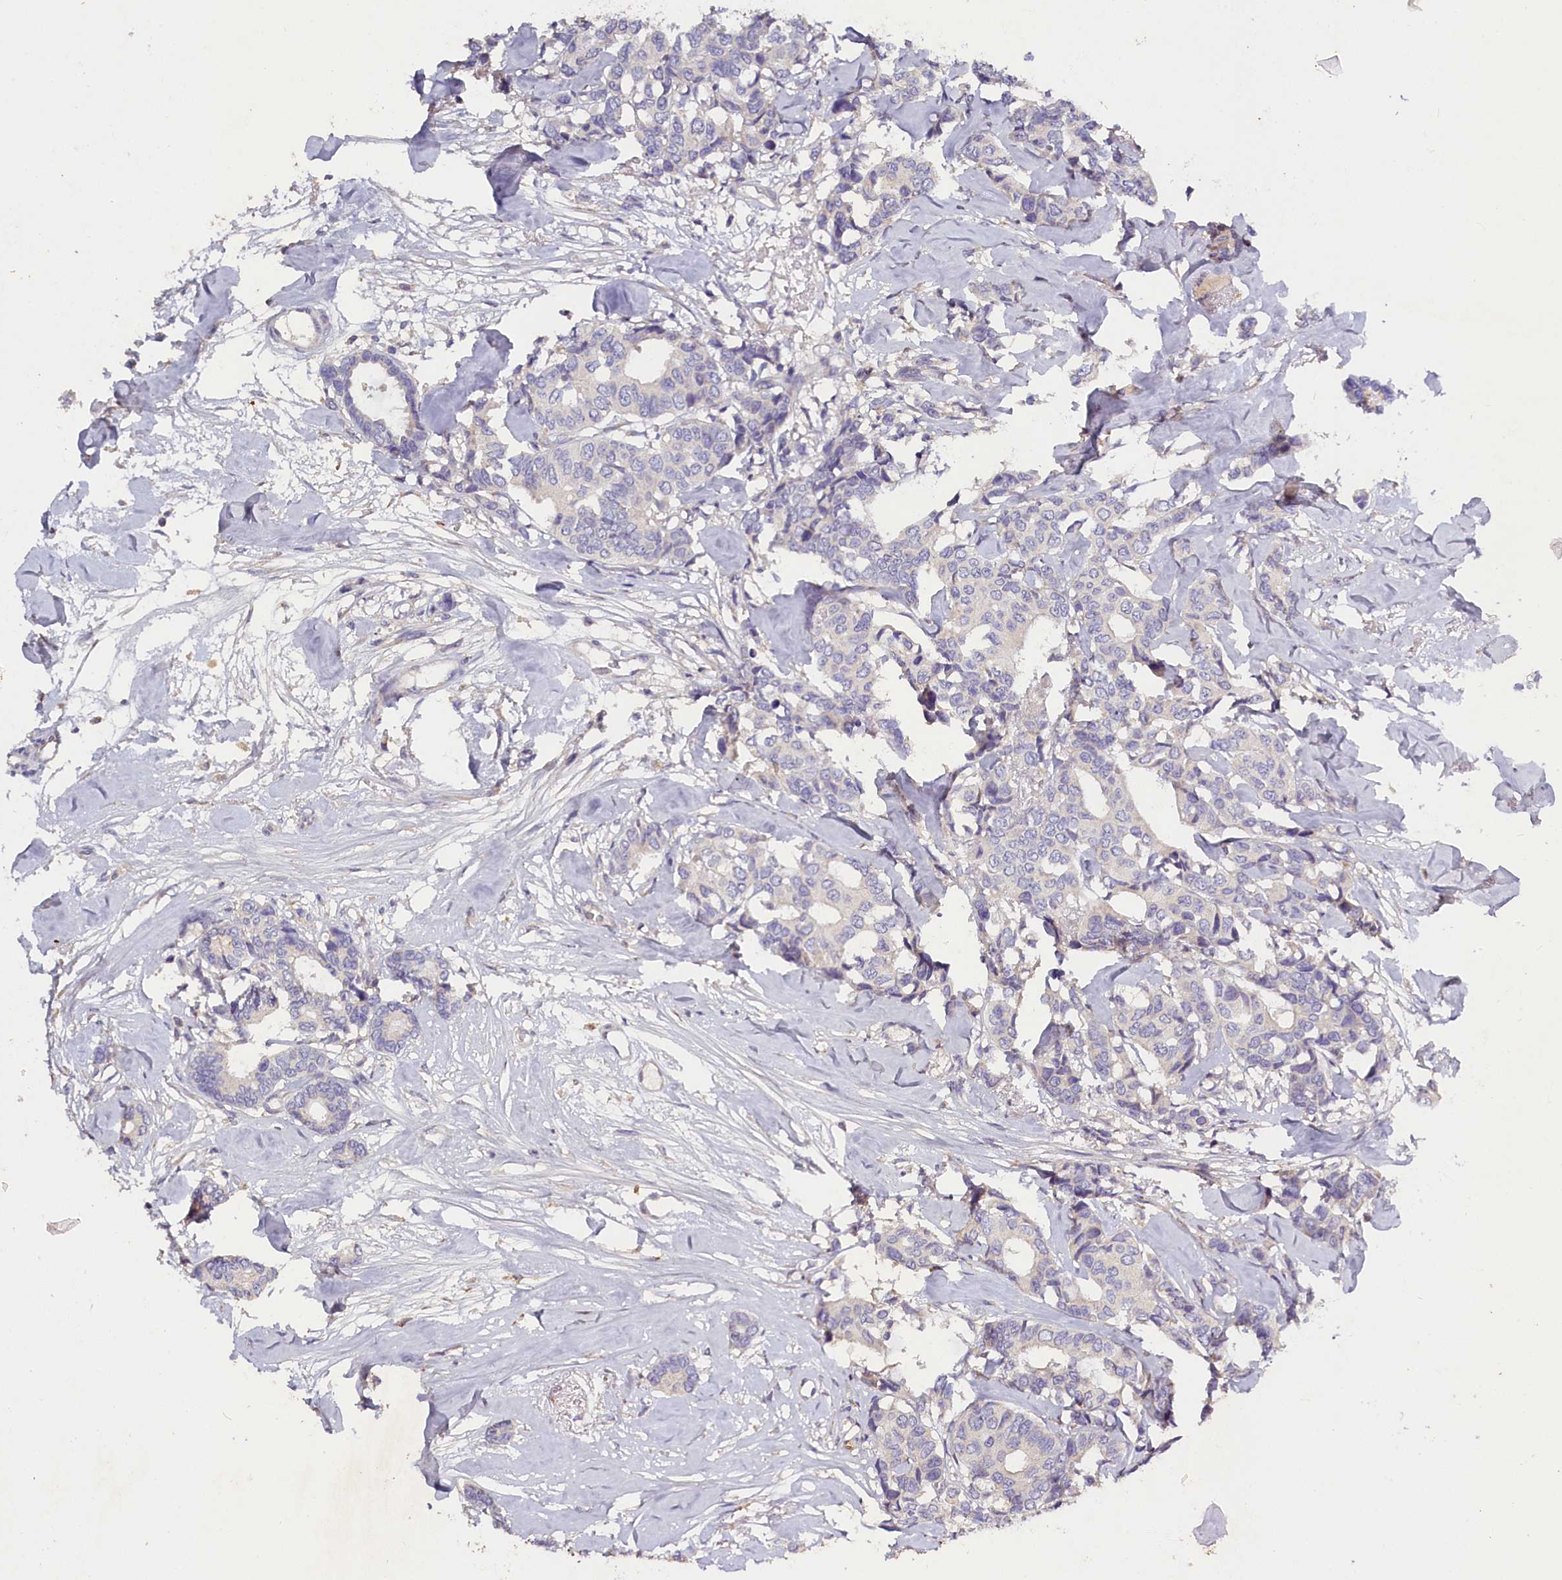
{"staining": {"intensity": "negative", "quantity": "none", "location": "none"}, "tissue": "breast cancer", "cell_type": "Tumor cells", "image_type": "cancer", "snomed": [{"axis": "morphology", "description": "Duct carcinoma"}, {"axis": "topography", "description": "Breast"}], "caption": "Breast intraductal carcinoma was stained to show a protein in brown. There is no significant expression in tumor cells.", "gene": "ST7L", "patient": {"sex": "female", "age": 87}}